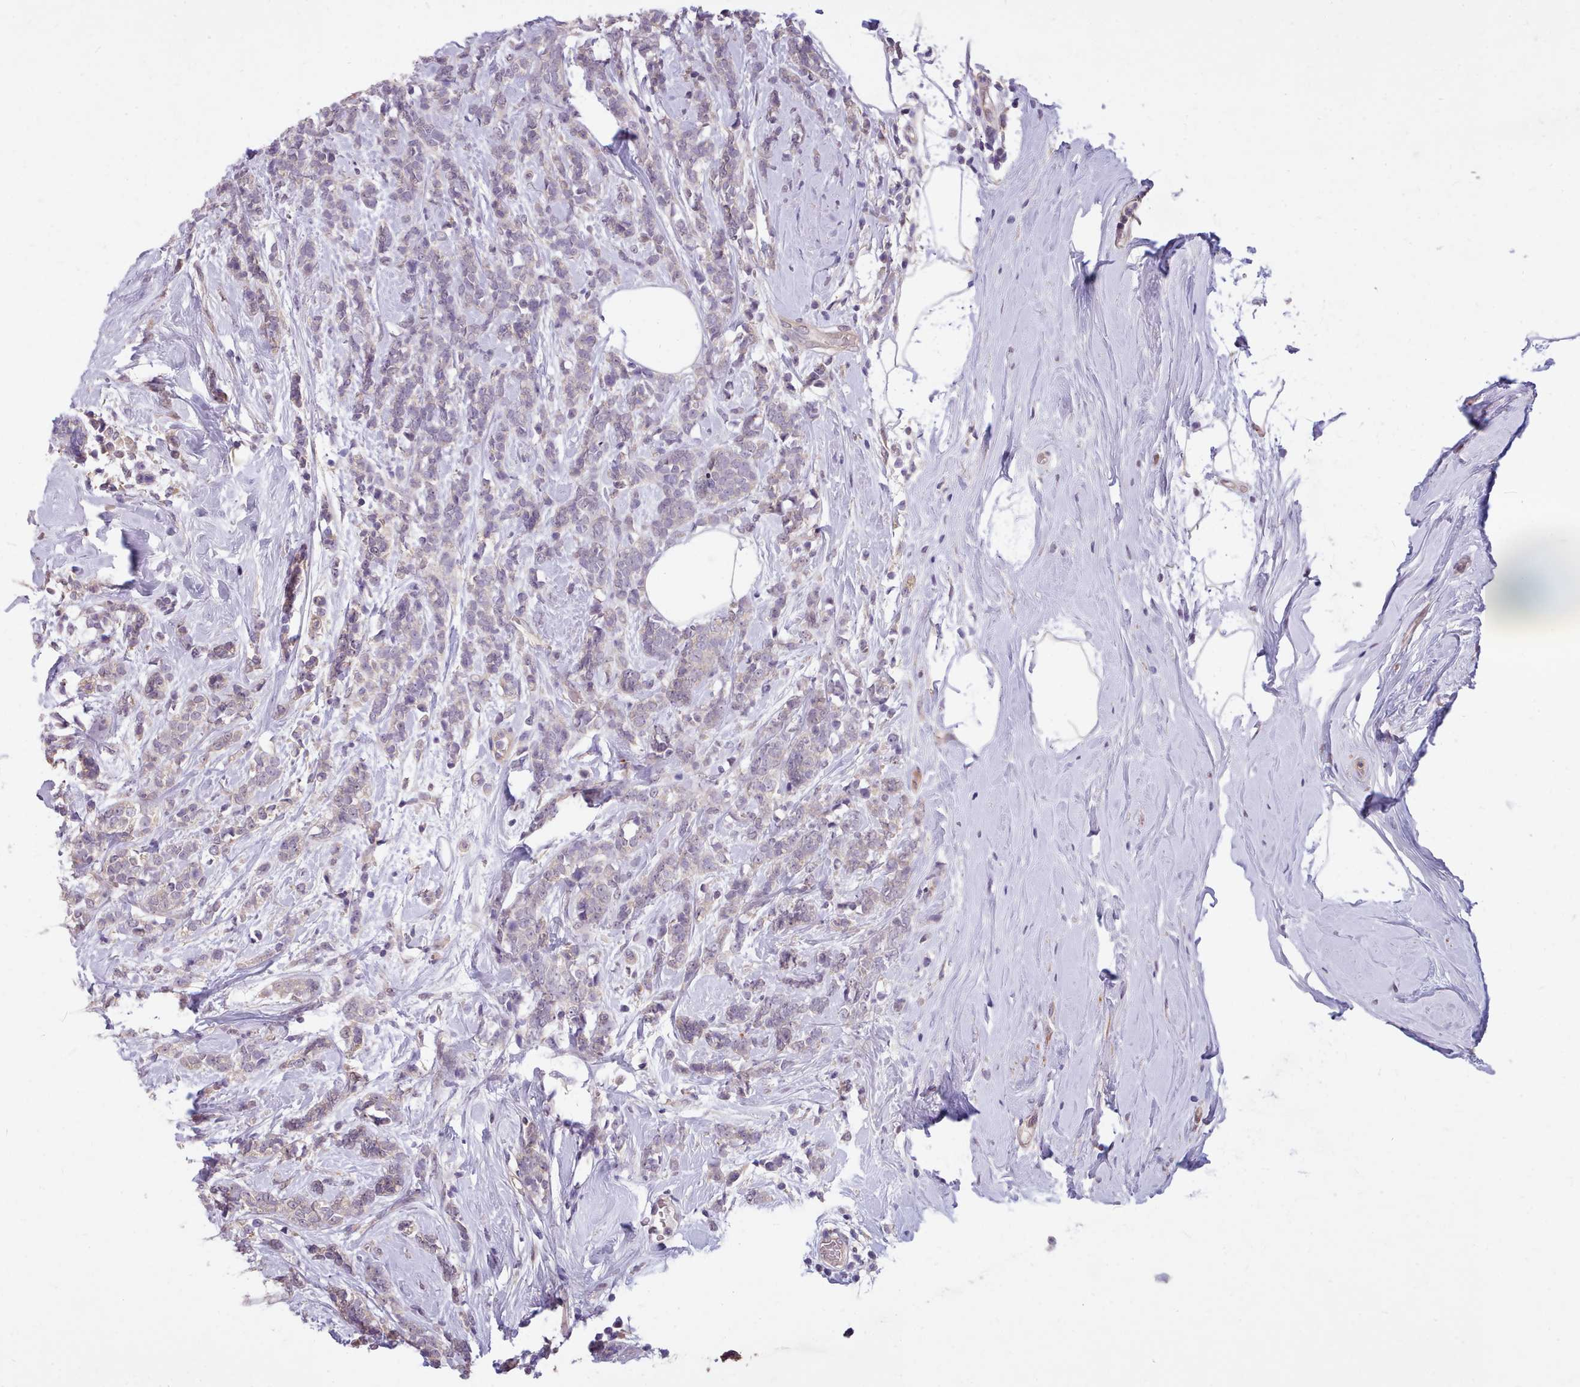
{"staining": {"intensity": "negative", "quantity": "none", "location": "none"}, "tissue": "breast cancer", "cell_type": "Tumor cells", "image_type": "cancer", "snomed": [{"axis": "morphology", "description": "Lobular carcinoma"}, {"axis": "topography", "description": "Breast"}], "caption": "A histopathology image of human breast cancer is negative for staining in tumor cells.", "gene": "ZNF607", "patient": {"sex": "female", "age": 58}}